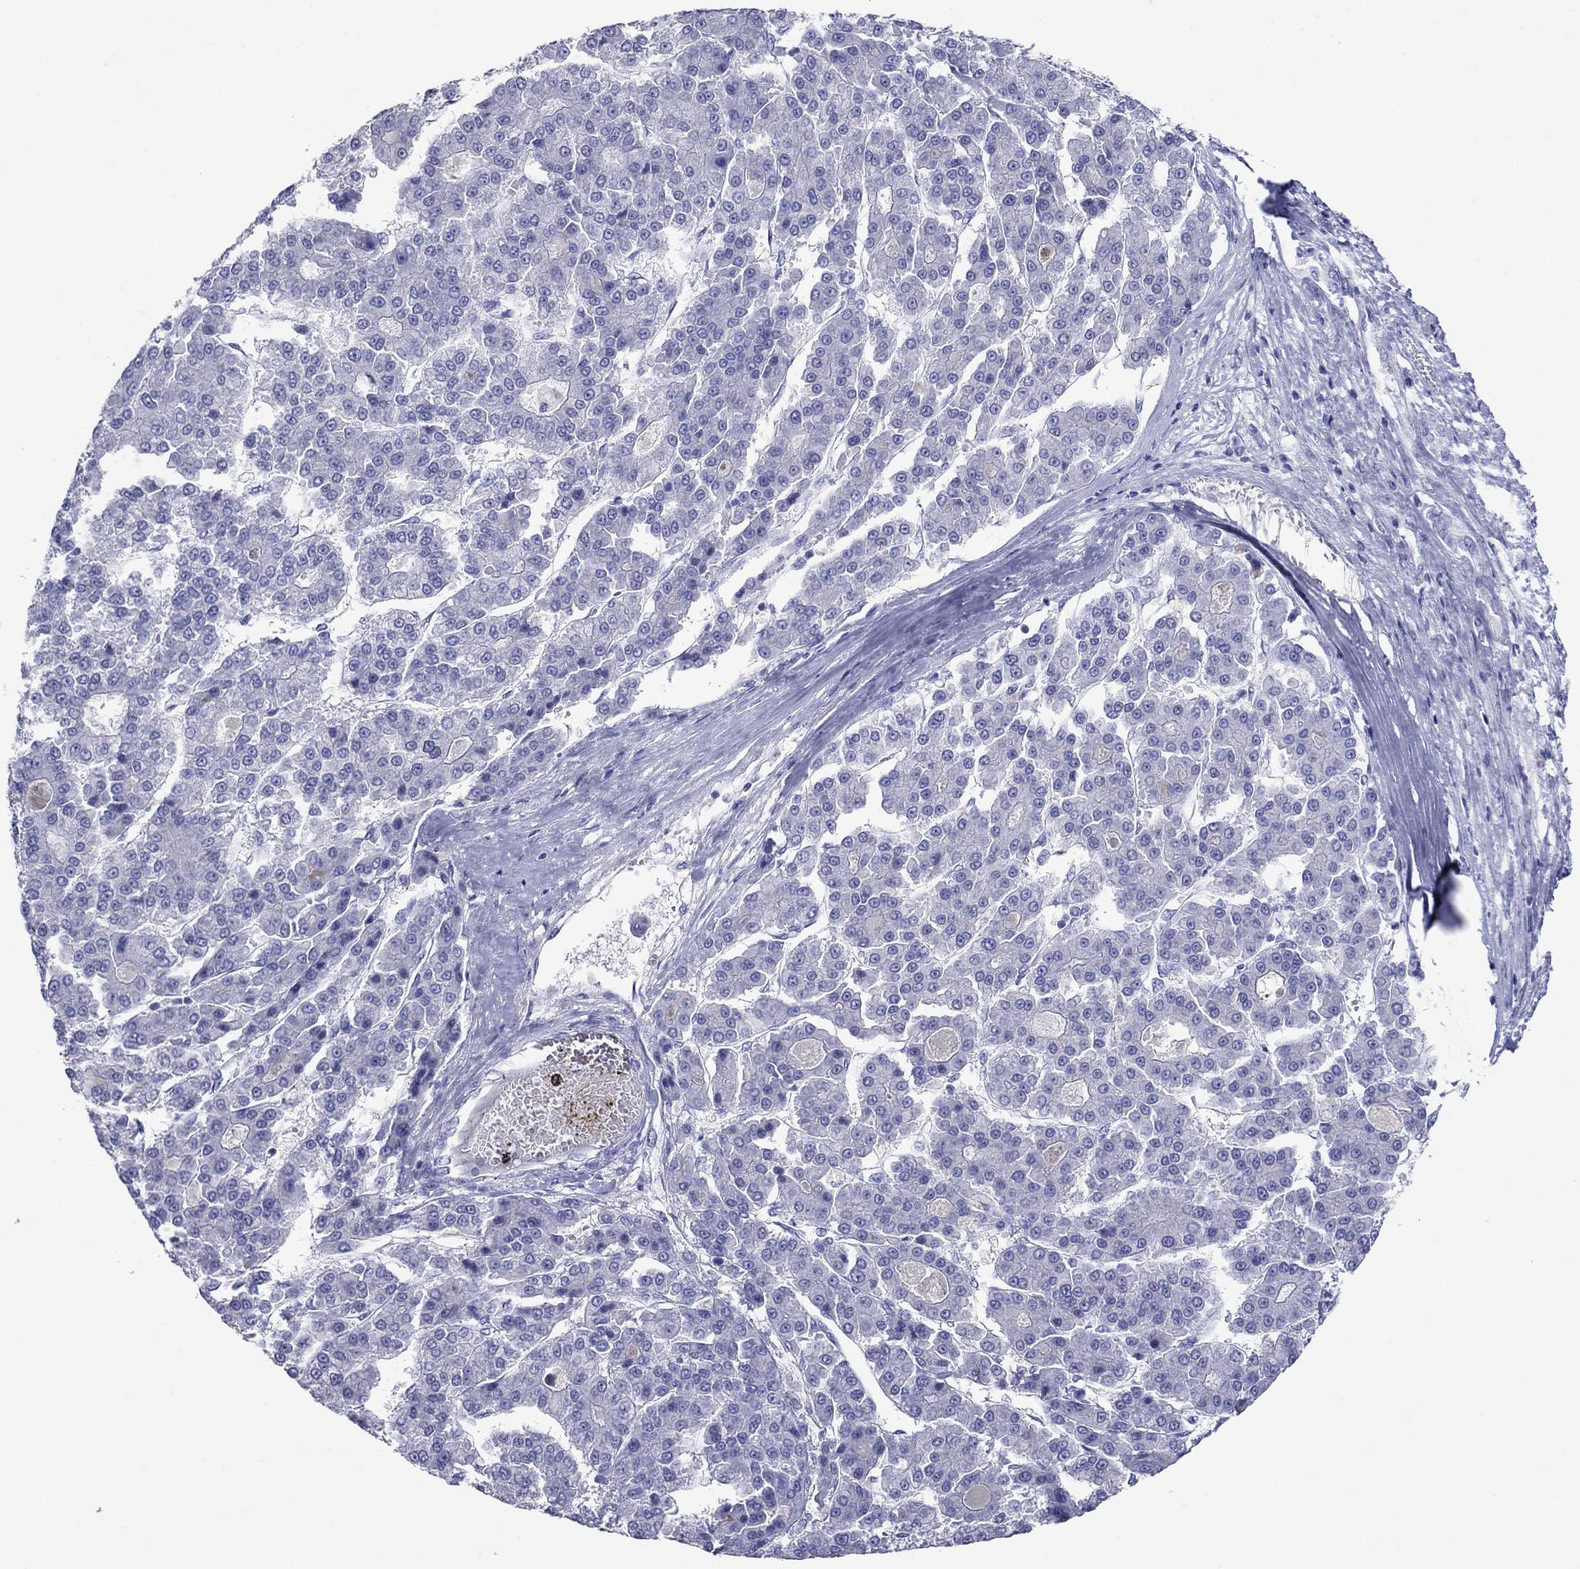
{"staining": {"intensity": "negative", "quantity": "none", "location": "none"}, "tissue": "liver cancer", "cell_type": "Tumor cells", "image_type": "cancer", "snomed": [{"axis": "morphology", "description": "Carcinoma, Hepatocellular, NOS"}, {"axis": "topography", "description": "Liver"}], "caption": "Hepatocellular carcinoma (liver) stained for a protein using IHC displays no staining tumor cells.", "gene": "ATP4A", "patient": {"sex": "male", "age": 70}}